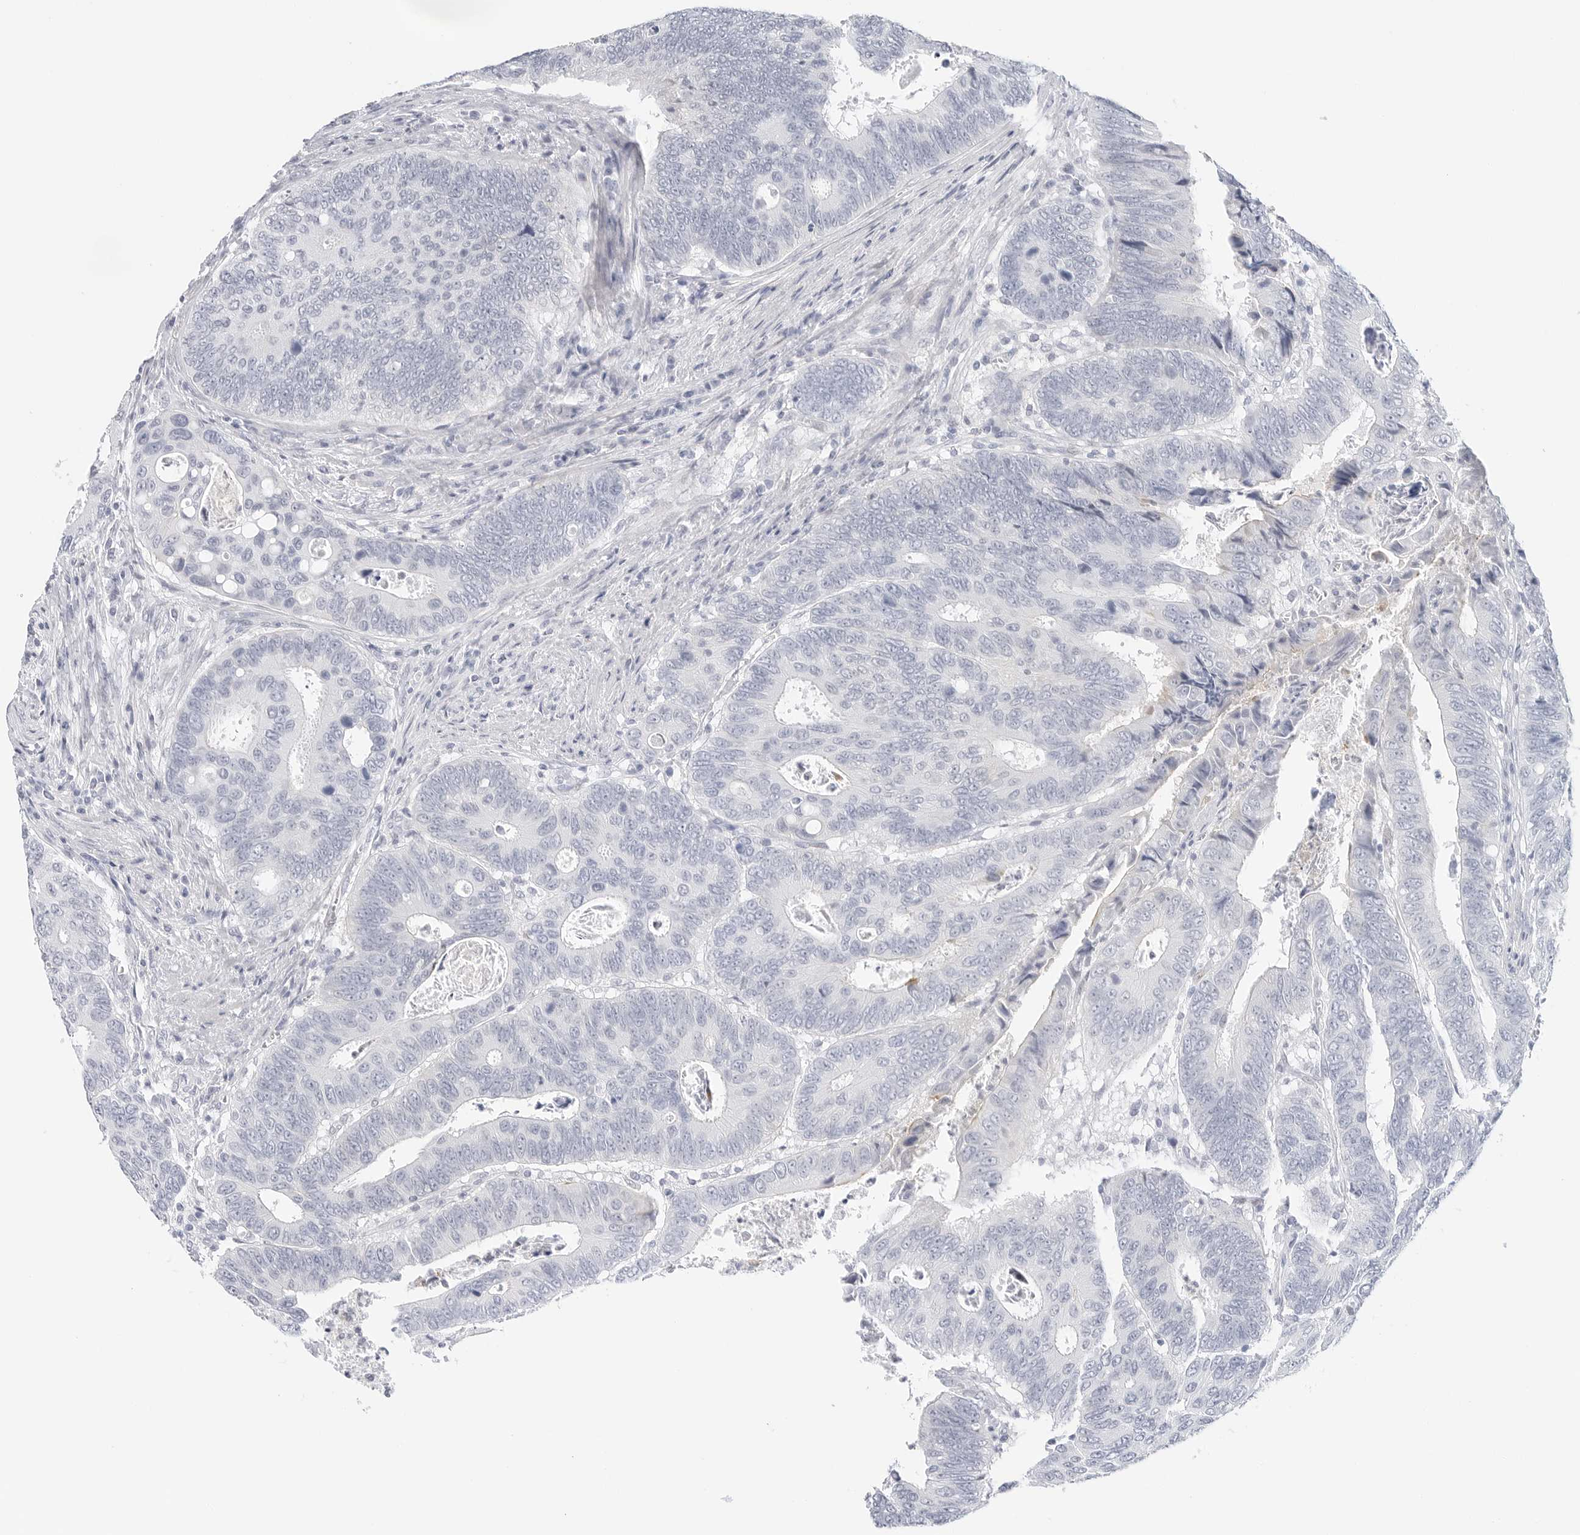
{"staining": {"intensity": "negative", "quantity": "none", "location": "none"}, "tissue": "colorectal cancer", "cell_type": "Tumor cells", "image_type": "cancer", "snomed": [{"axis": "morphology", "description": "Adenocarcinoma, NOS"}, {"axis": "topography", "description": "Colon"}], "caption": "Human colorectal cancer (adenocarcinoma) stained for a protein using immunohistochemistry (IHC) displays no staining in tumor cells.", "gene": "SLC19A1", "patient": {"sex": "male", "age": 72}}